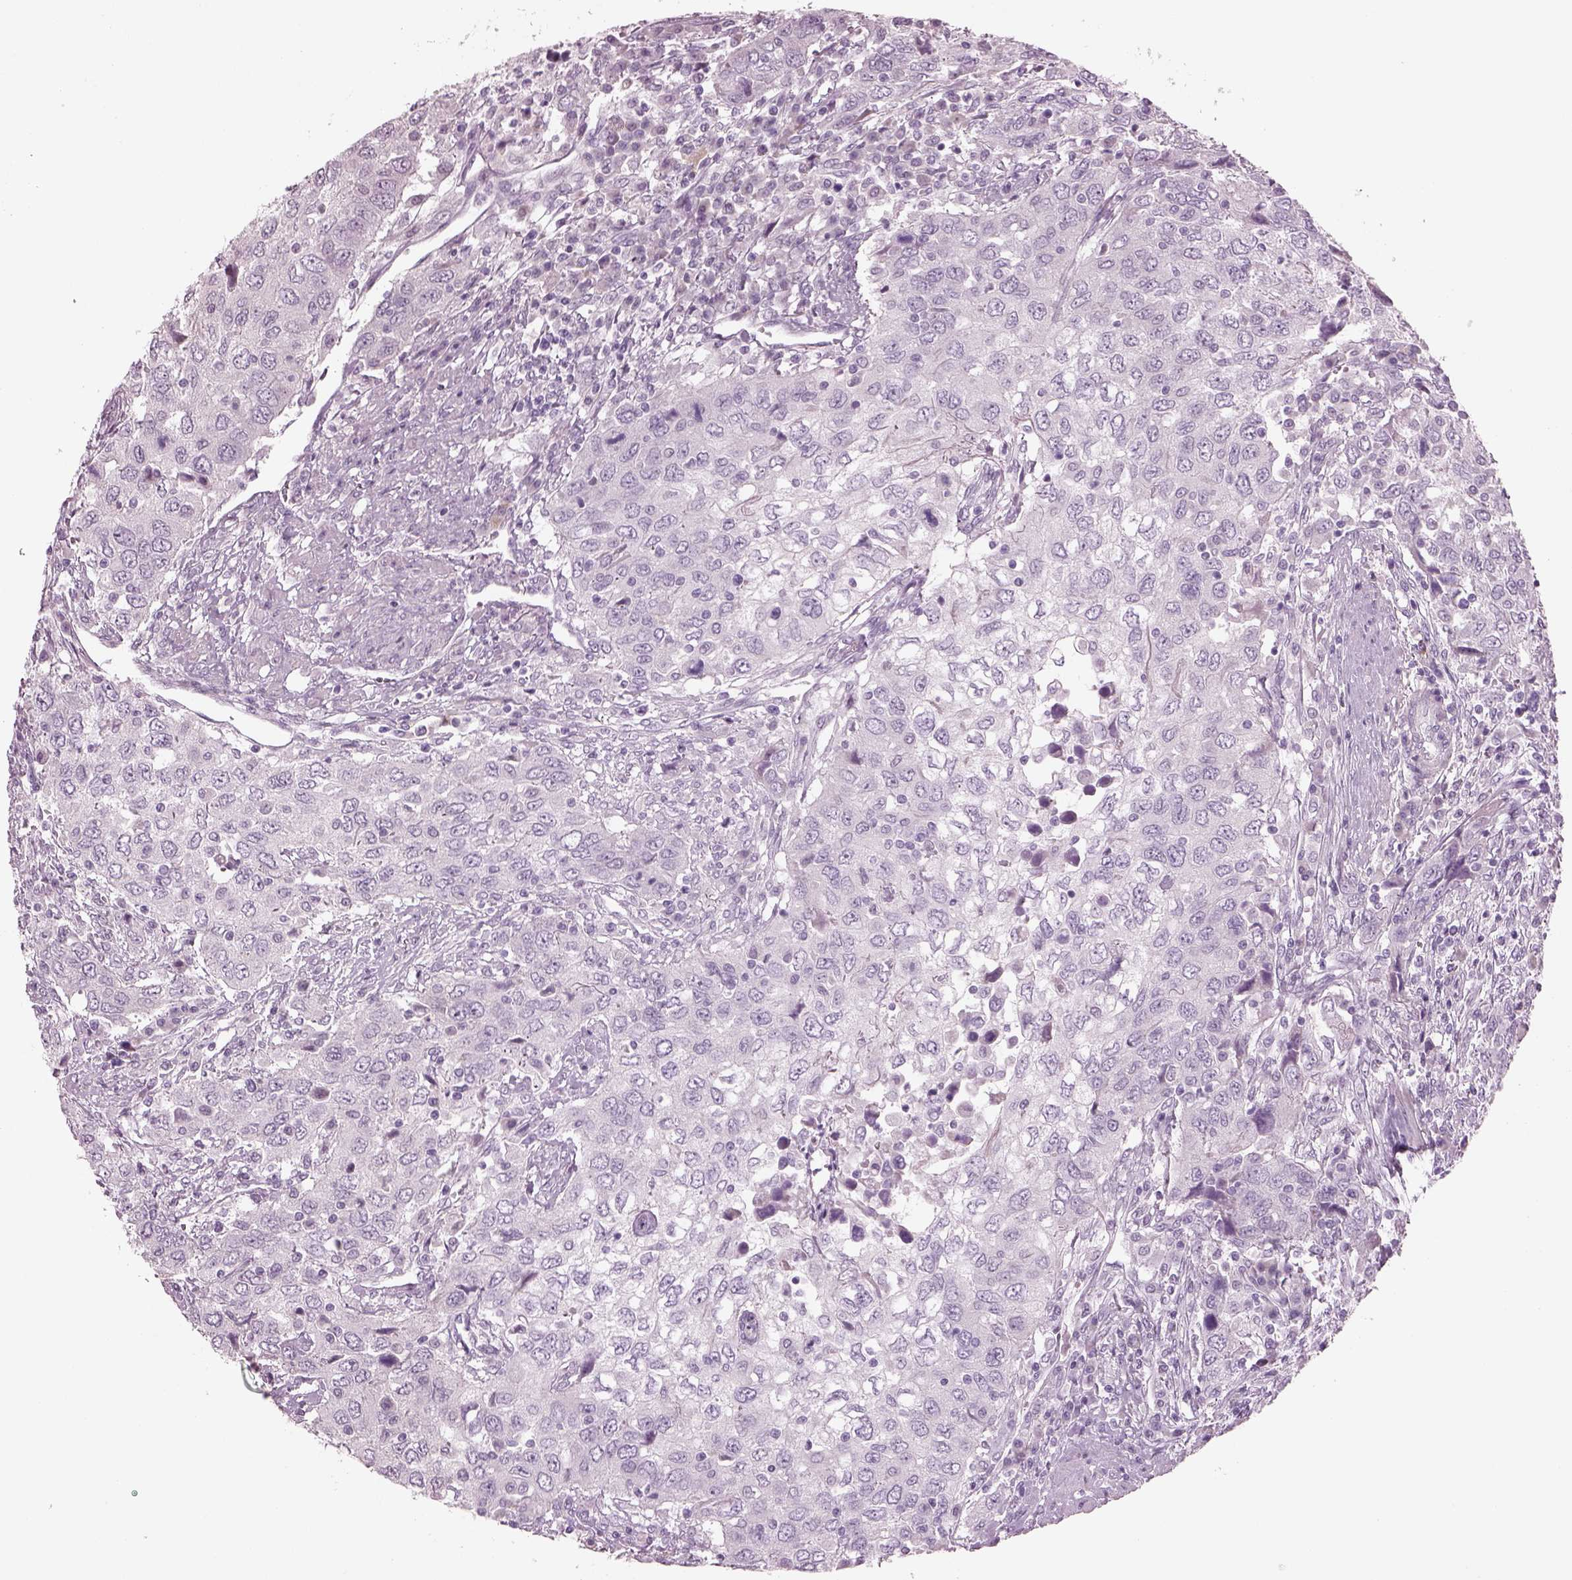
{"staining": {"intensity": "negative", "quantity": "none", "location": "none"}, "tissue": "urothelial cancer", "cell_type": "Tumor cells", "image_type": "cancer", "snomed": [{"axis": "morphology", "description": "Urothelial carcinoma, High grade"}, {"axis": "topography", "description": "Urinary bladder"}], "caption": "This is a image of IHC staining of high-grade urothelial carcinoma, which shows no expression in tumor cells.", "gene": "CYLC1", "patient": {"sex": "male", "age": 76}}